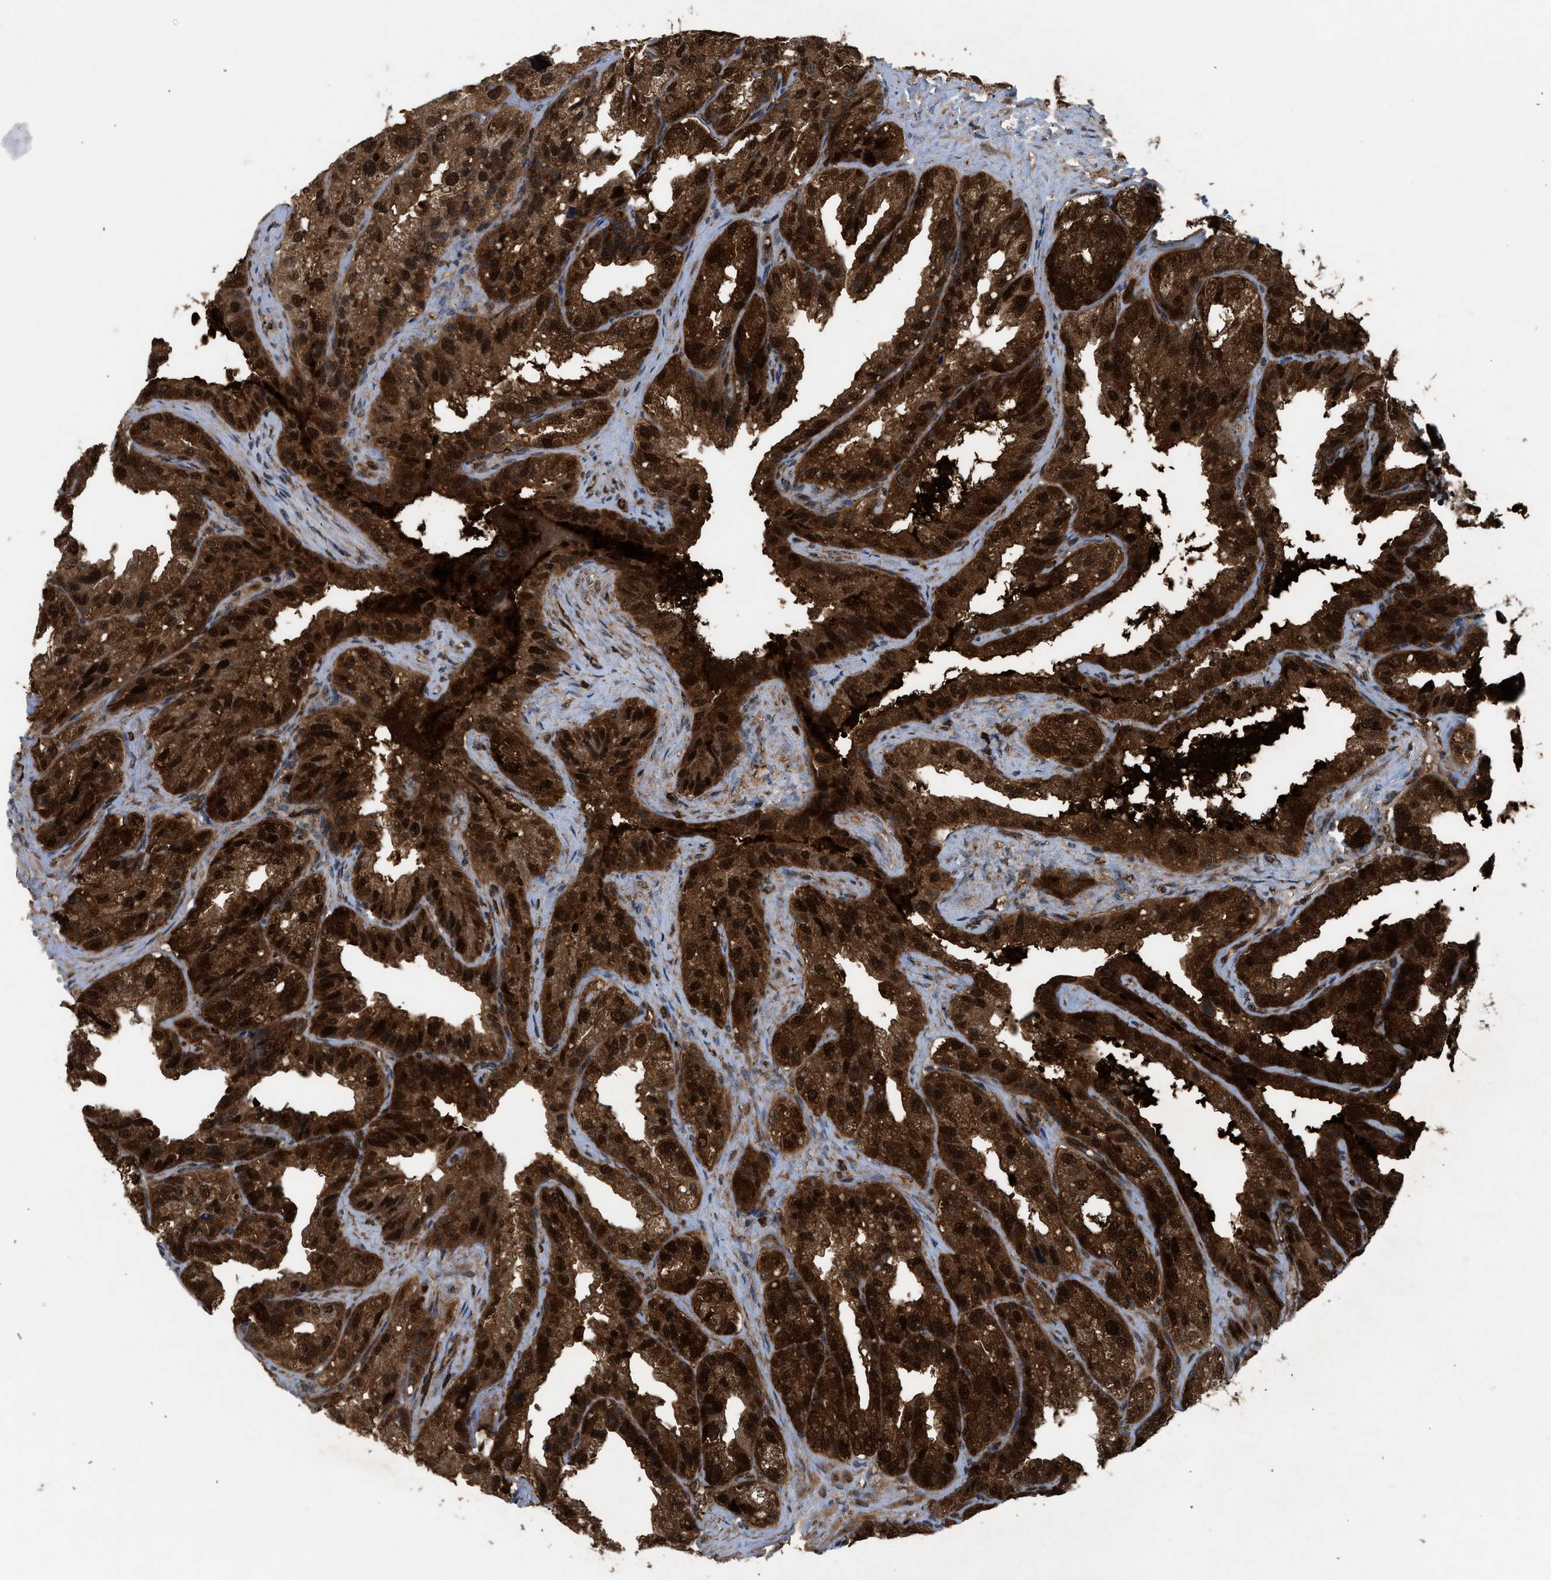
{"staining": {"intensity": "strong", "quantity": ">75%", "location": "cytoplasmic/membranous,nuclear"}, "tissue": "seminal vesicle", "cell_type": "Glandular cells", "image_type": "normal", "snomed": [{"axis": "morphology", "description": "Normal tissue, NOS"}, {"axis": "topography", "description": "Seminal veicle"}], "caption": "DAB immunohistochemical staining of normal human seminal vesicle shows strong cytoplasmic/membranous,nuclear protein expression in about >75% of glandular cells. (Stains: DAB (3,3'-diaminobenzidine) in brown, nuclei in blue, Microscopy: brightfield microscopy at high magnification).", "gene": "OXSR1", "patient": {"sex": "male", "age": 68}}